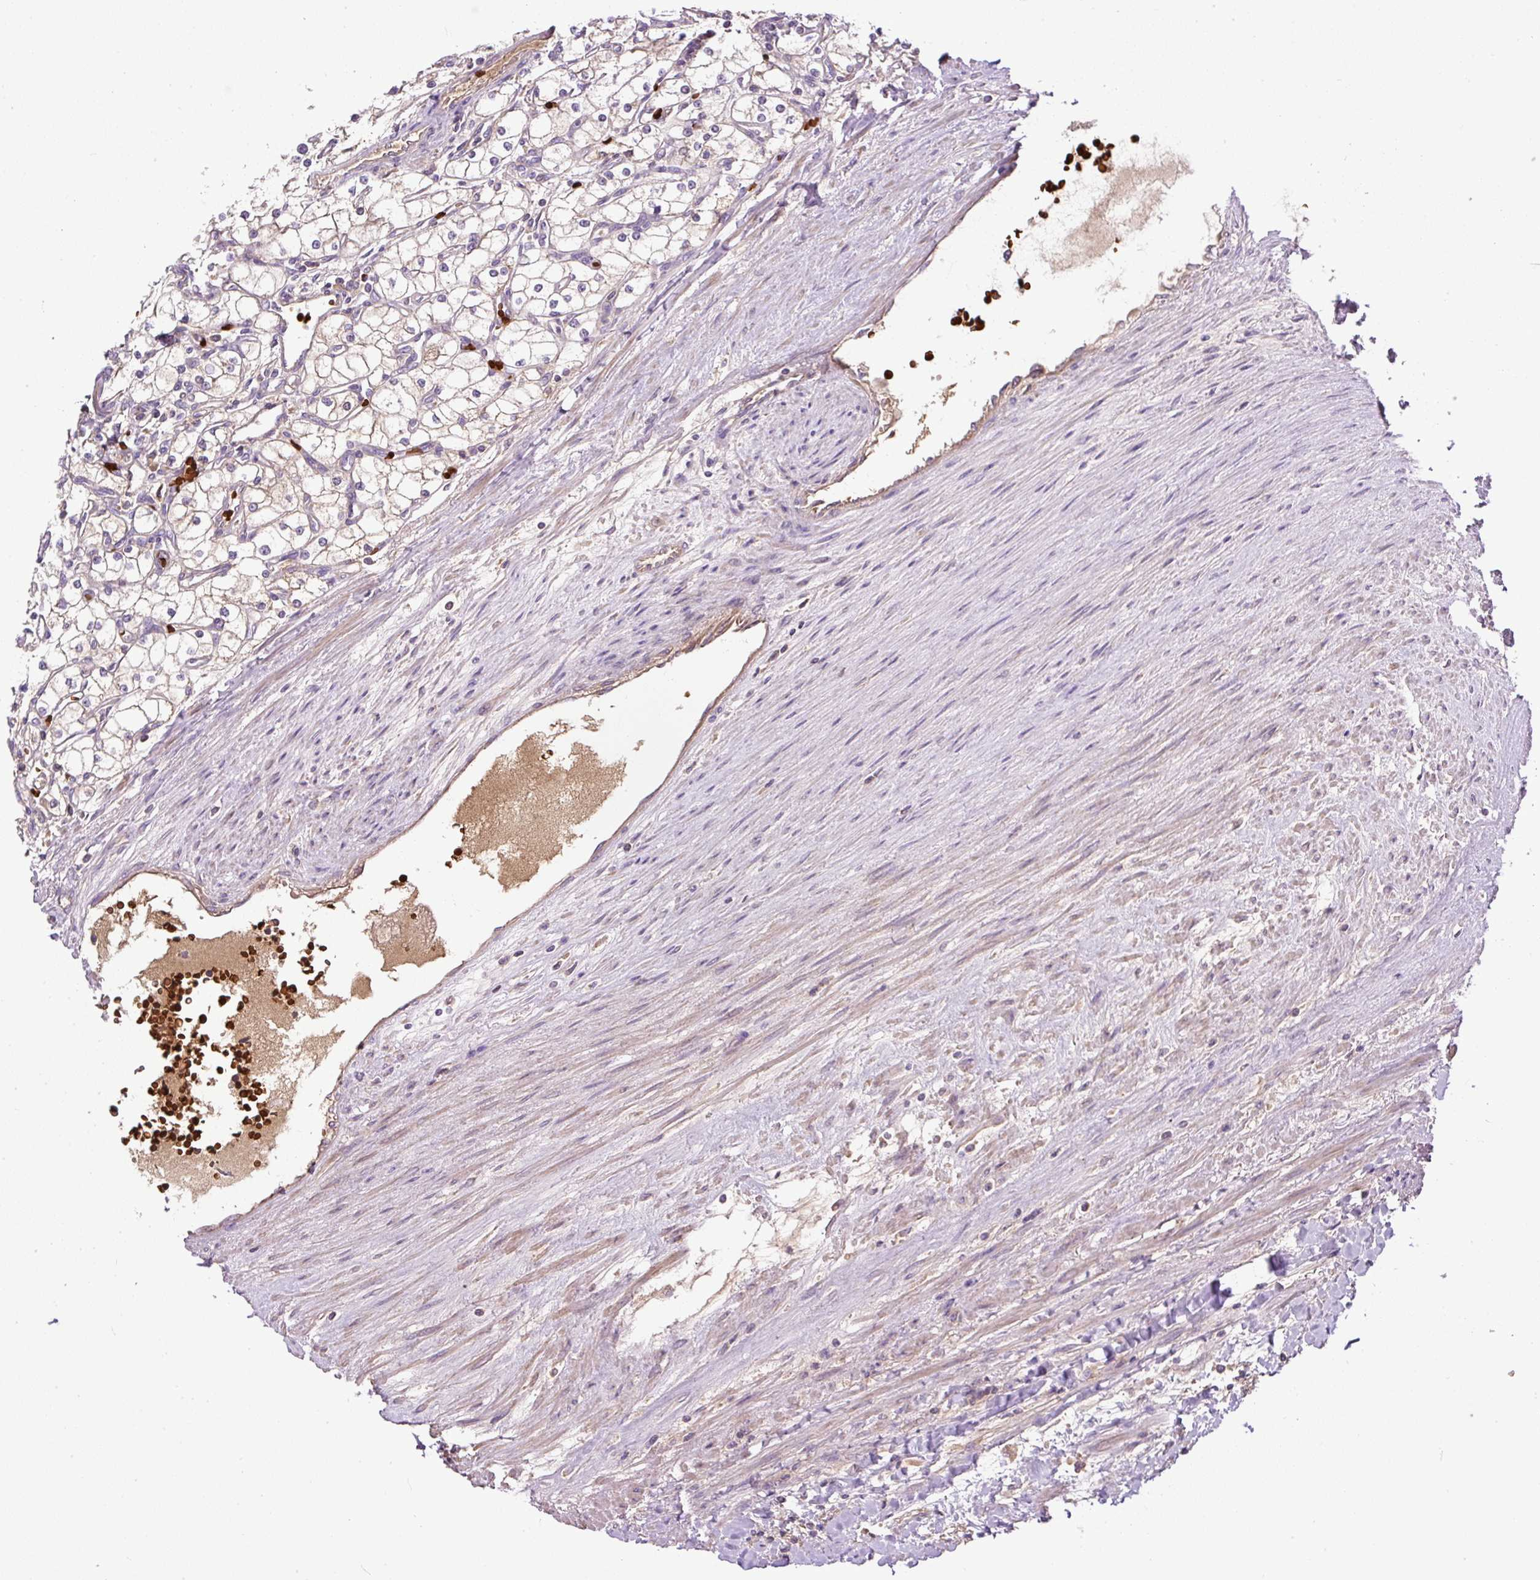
{"staining": {"intensity": "negative", "quantity": "none", "location": "none"}, "tissue": "renal cancer", "cell_type": "Tumor cells", "image_type": "cancer", "snomed": [{"axis": "morphology", "description": "Adenocarcinoma, NOS"}, {"axis": "topography", "description": "Kidney"}], "caption": "Tumor cells show no significant protein expression in renal cancer. (Brightfield microscopy of DAB (3,3'-diaminobenzidine) IHC at high magnification).", "gene": "CXCL13", "patient": {"sex": "male", "age": 80}}